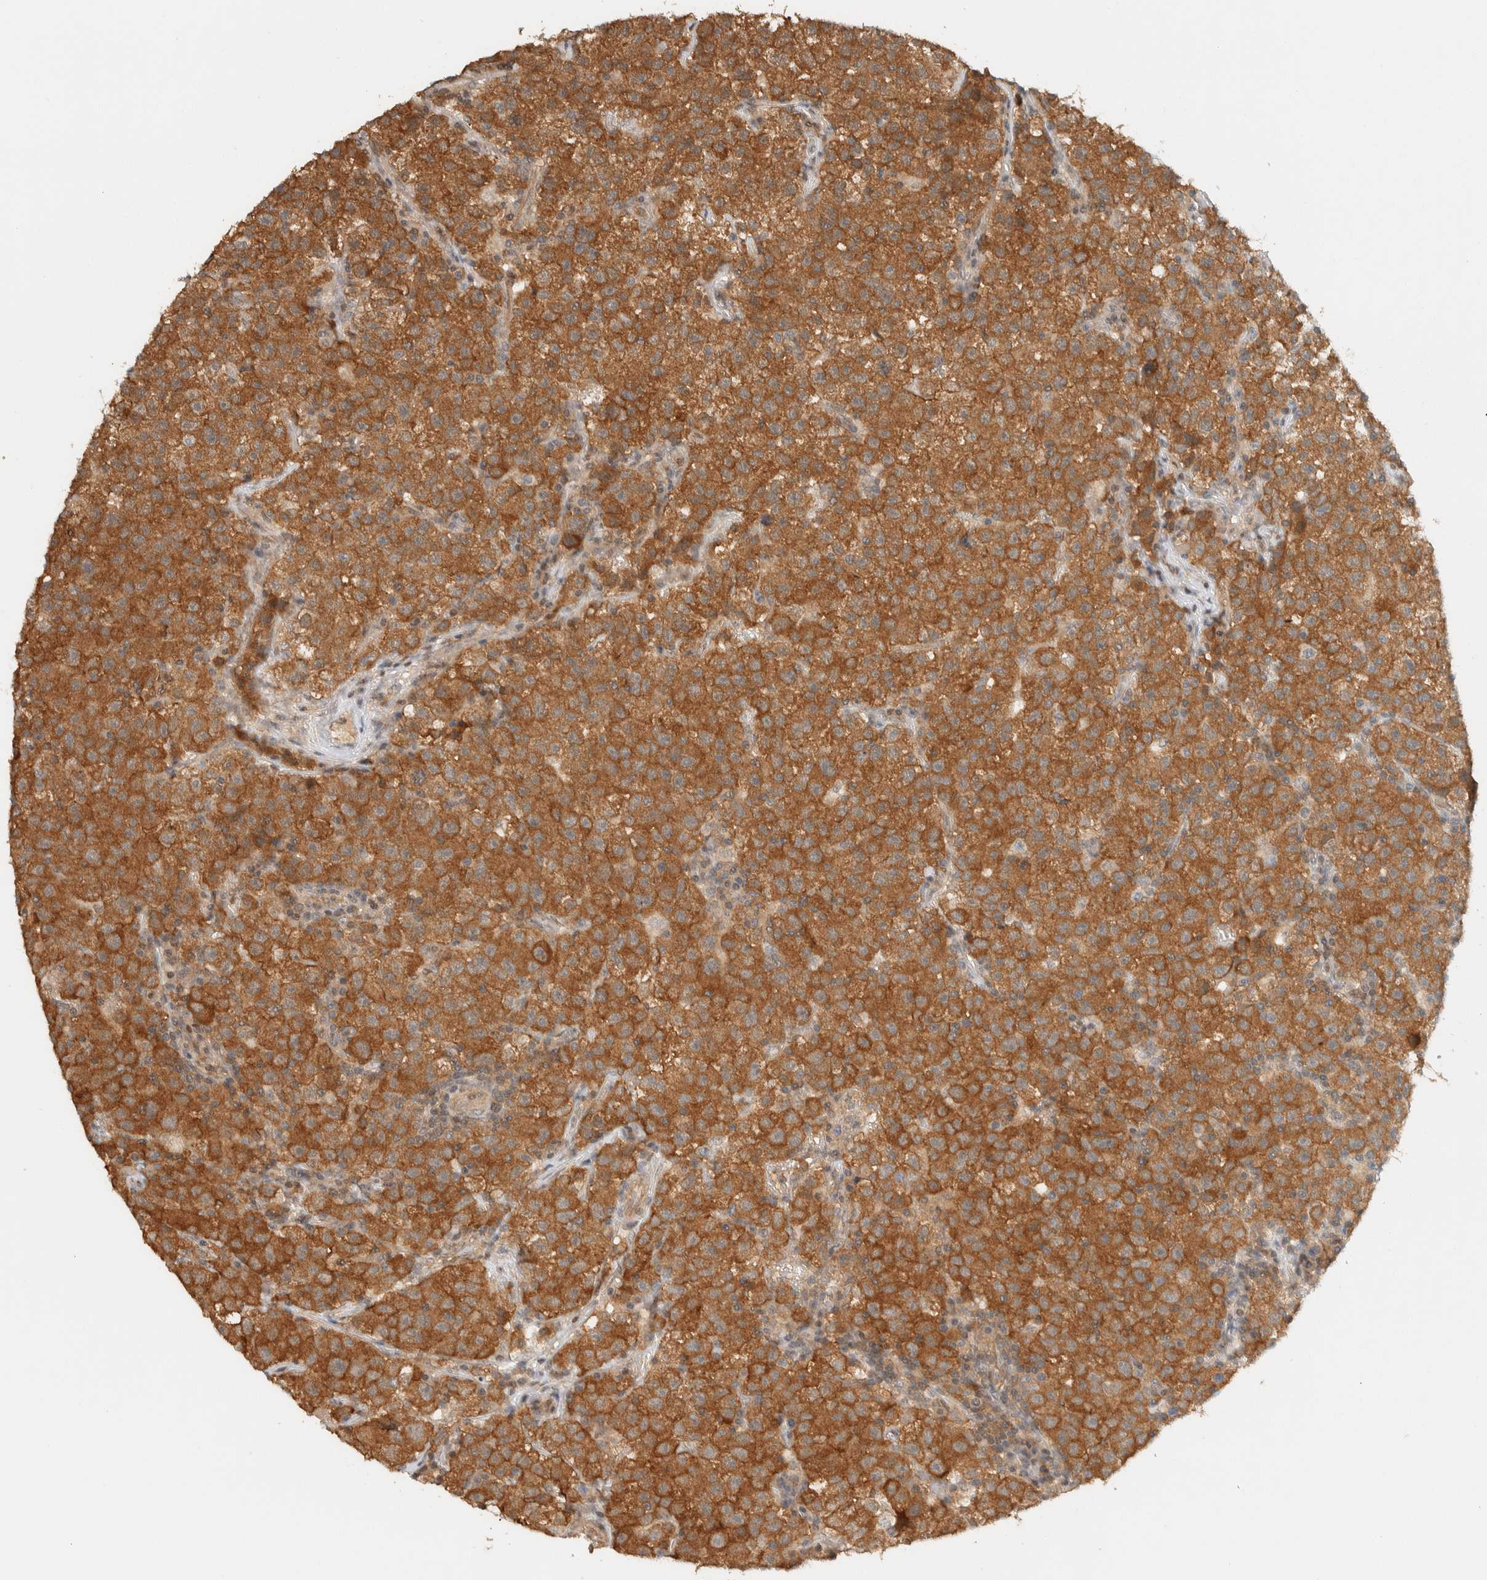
{"staining": {"intensity": "moderate", "quantity": ">75%", "location": "cytoplasmic/membranous"}, "tissue": "testis cancer", "cell_type": "Tumor cells", "image_type": "cancer", "snomed": [{"axis": "morphology", "description": "Seminoma, NOS"}, {"axis": "topography", "description": "Testis"}], "caption": "Immunohistochemistry of testis seminoma displays medium levels of moderate cytoplasmic/membranous positivity in approximately >75% of tumor cells. The staining was performed using DAB, with brown indicating positive protein expression. Nuclei are stained blue with hematoxylin.", "gene": "ARFGEF1", "patient": {"sex": "male", "age": 22}}